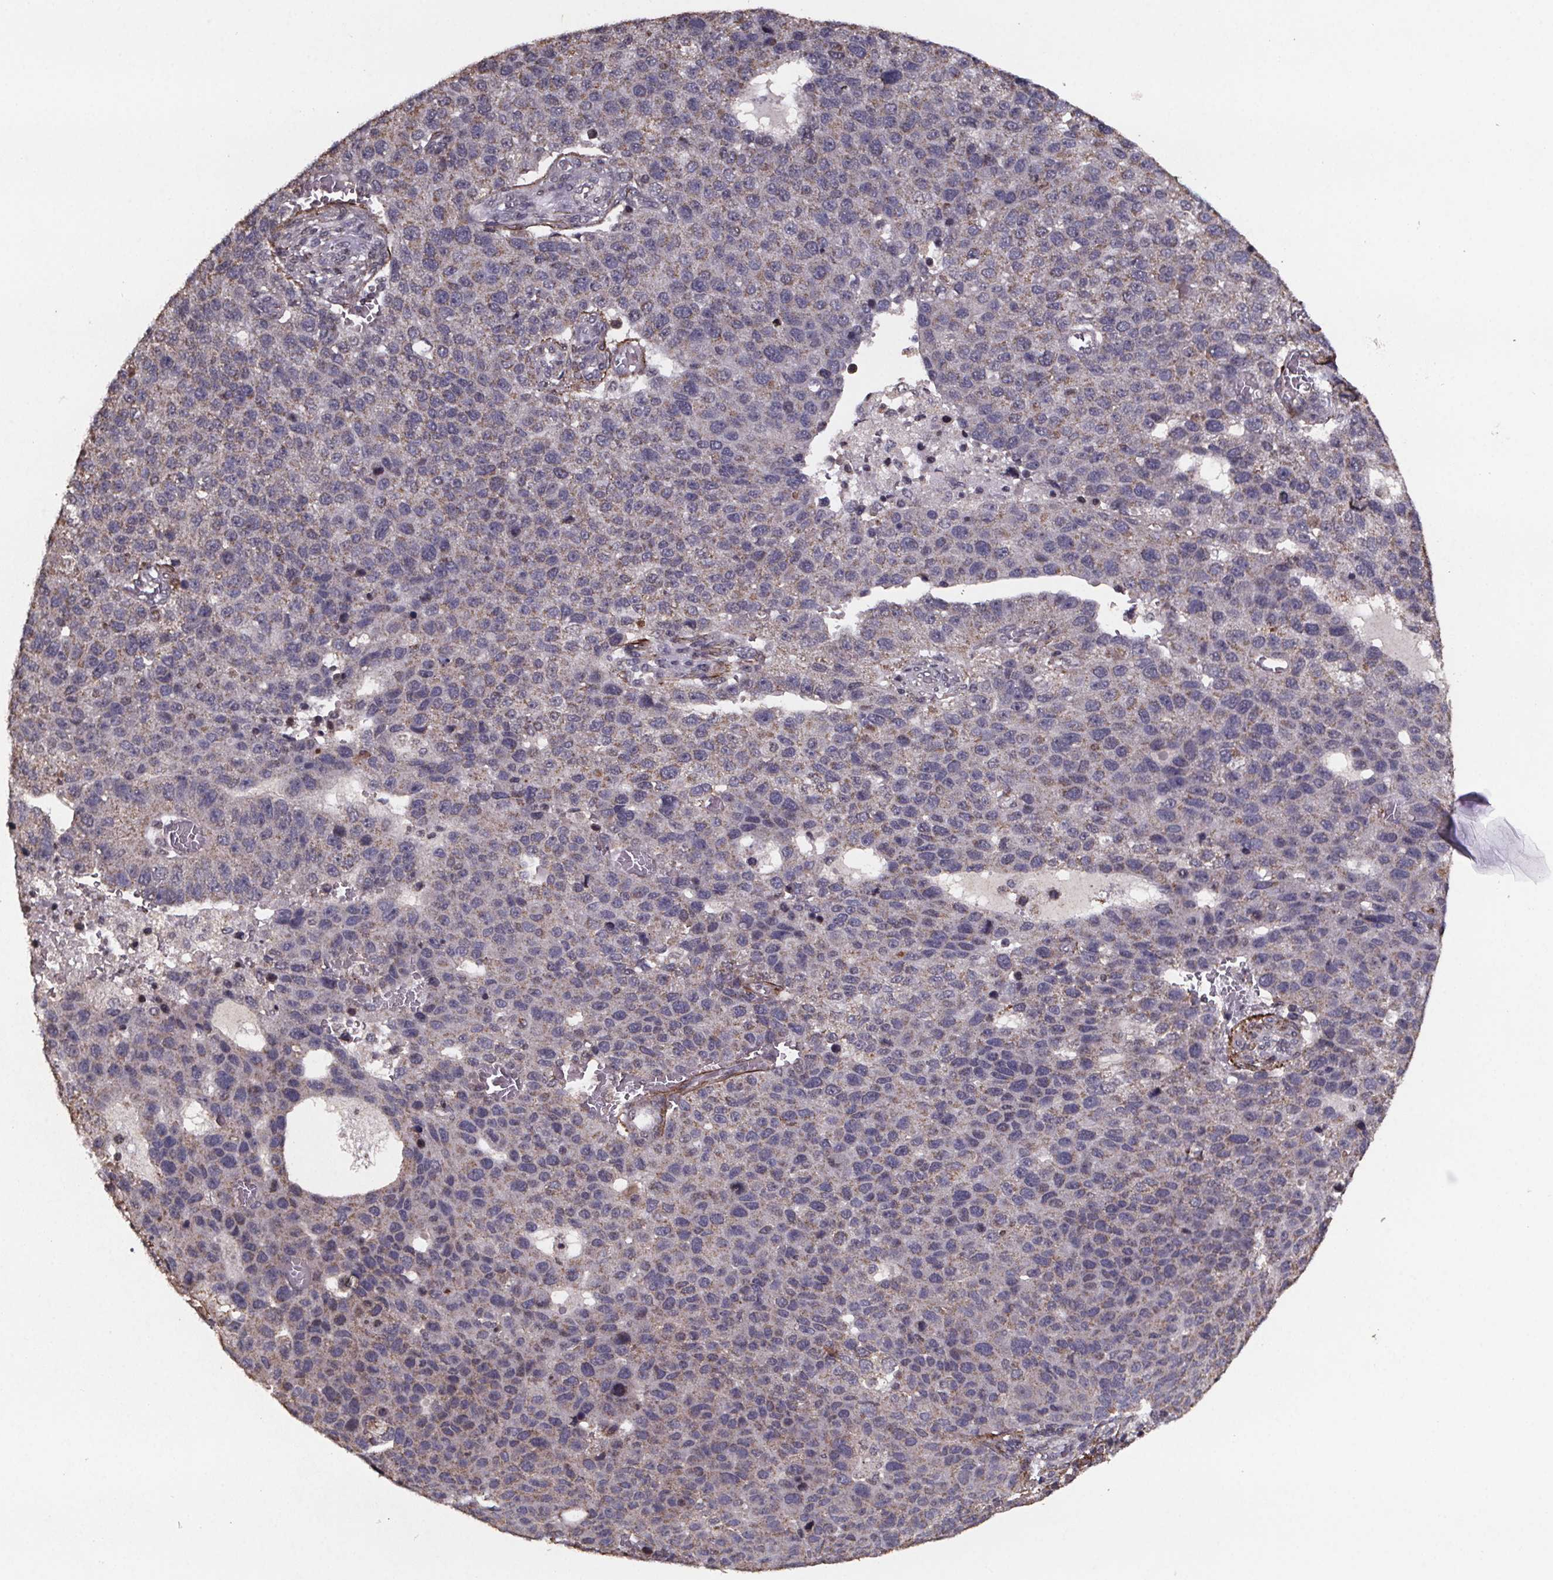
{"staining": {"intensity": "weak", "quantity": "<25%", "location": "cytoplasmic/membranous"}, "tissue": "pancreatic cancer", "cell_type": "Tumor cells", "image_type": "cancer", "snomed": [{"axis": "morphology", "description": "Adenocarcinoma, NOS"}, {"axis": "topography", "description": "Pancreas"}], "caption": "An immunohistochemistry (IHC) image of pancreatic cancer is shown. There is no staining in tumor cells of pancreatic cancer.", "gene": "PALLD", "patient": {"sex": "female", "age": 61}}